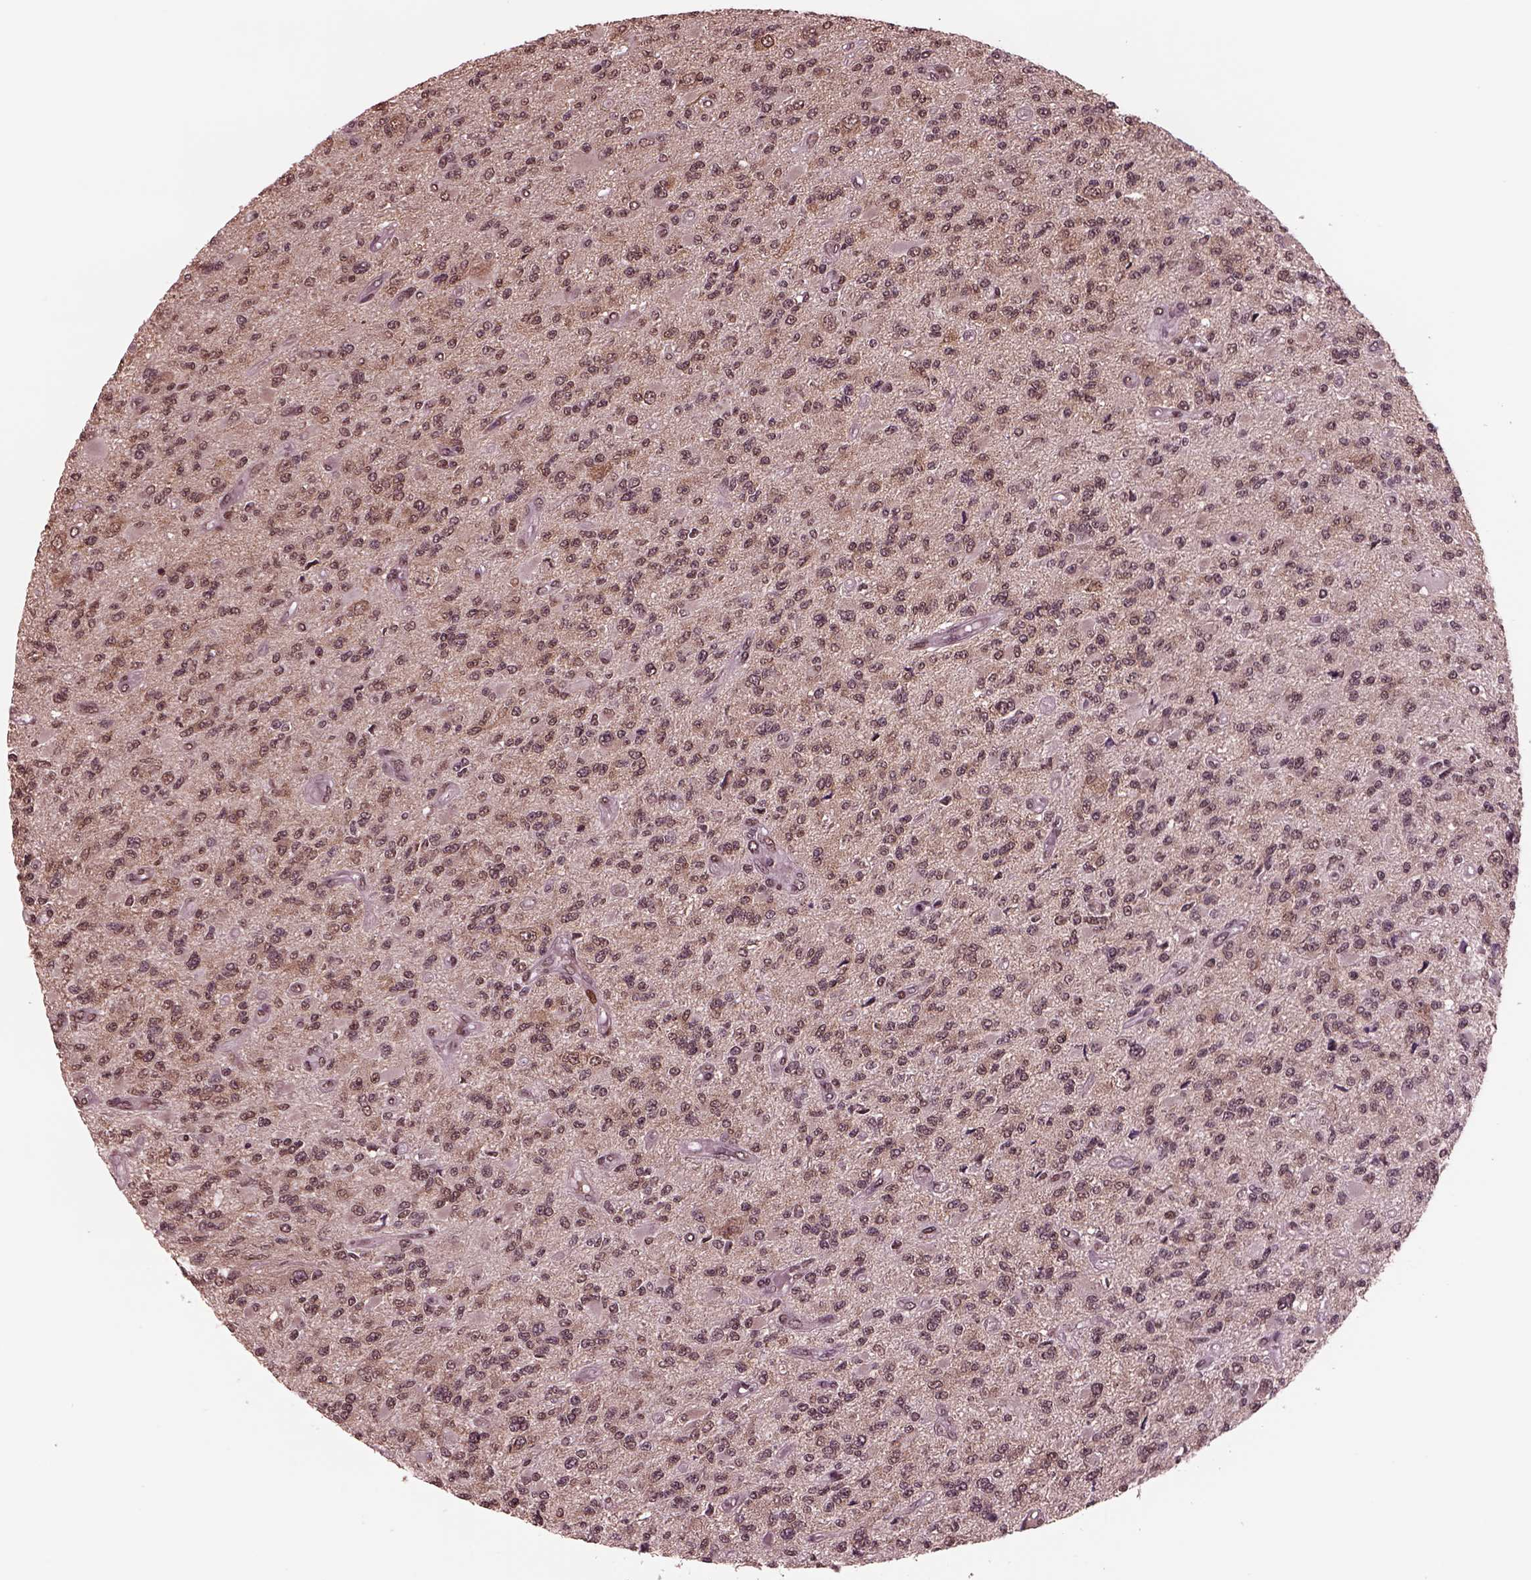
{"staining": {"intensity": "weak", "quantity": "25%-75%", "location": "nuclear"}, "tissue": "glioma", "cell_type": "Tumor cells", "image_type": "cancer", "snomed": [{"axis": "morphology", "description": "Glioma, malignant, High grade"}, {"axis": "topography", "description": "Brain"}], "caption": "Approximately 25%-75% of tumor cells in malignant glioma (high-grade) reveal weak nuclear protein positivity as visualized by brown immunohistochemical staining.", "gene": "NAP1L5", "patient": {"sex": "female", "age": 63}}